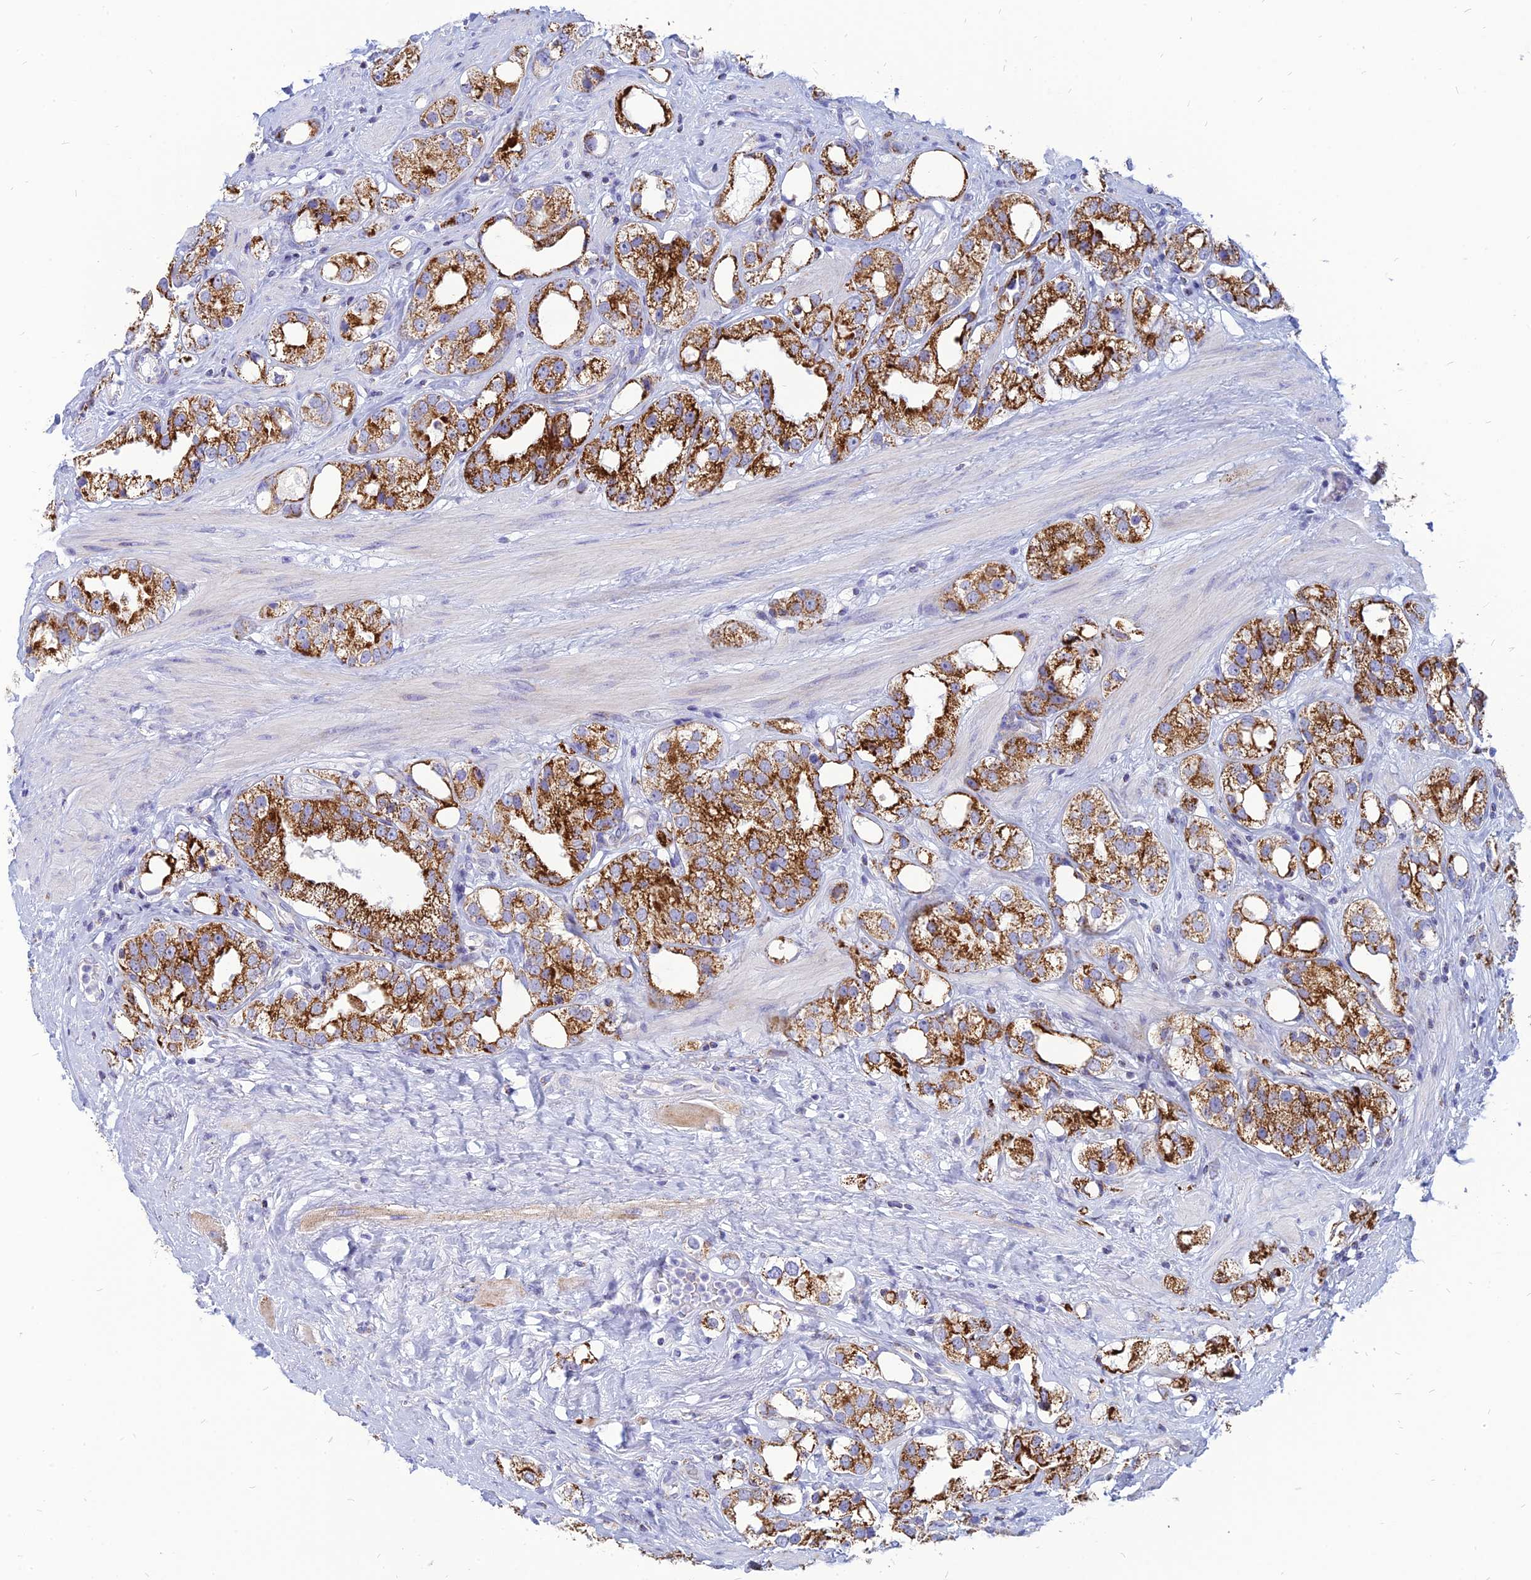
{"staining": {"intensity": "strong", "quantity": ">75%", "location": "cytoplasmic/membranous"}, "tissue": "prostate cancer", "cell_type": "Tumor cells", "image_type": "cancer", "snomed": [{"axis": "morphology", "description": "Adenocarcinoma, NOS"}, {"axis": "topography", "description": "Prostate"}], "caption": "Immunohistochemical staining of human prostate cancer (adenocarcinoma) shows high levels of strong cytoplasmic/membranous protein expression in approximately >75% of tumor cells.", "gene": "PACC1", "patient": {"sex": "male", "age": 79}}